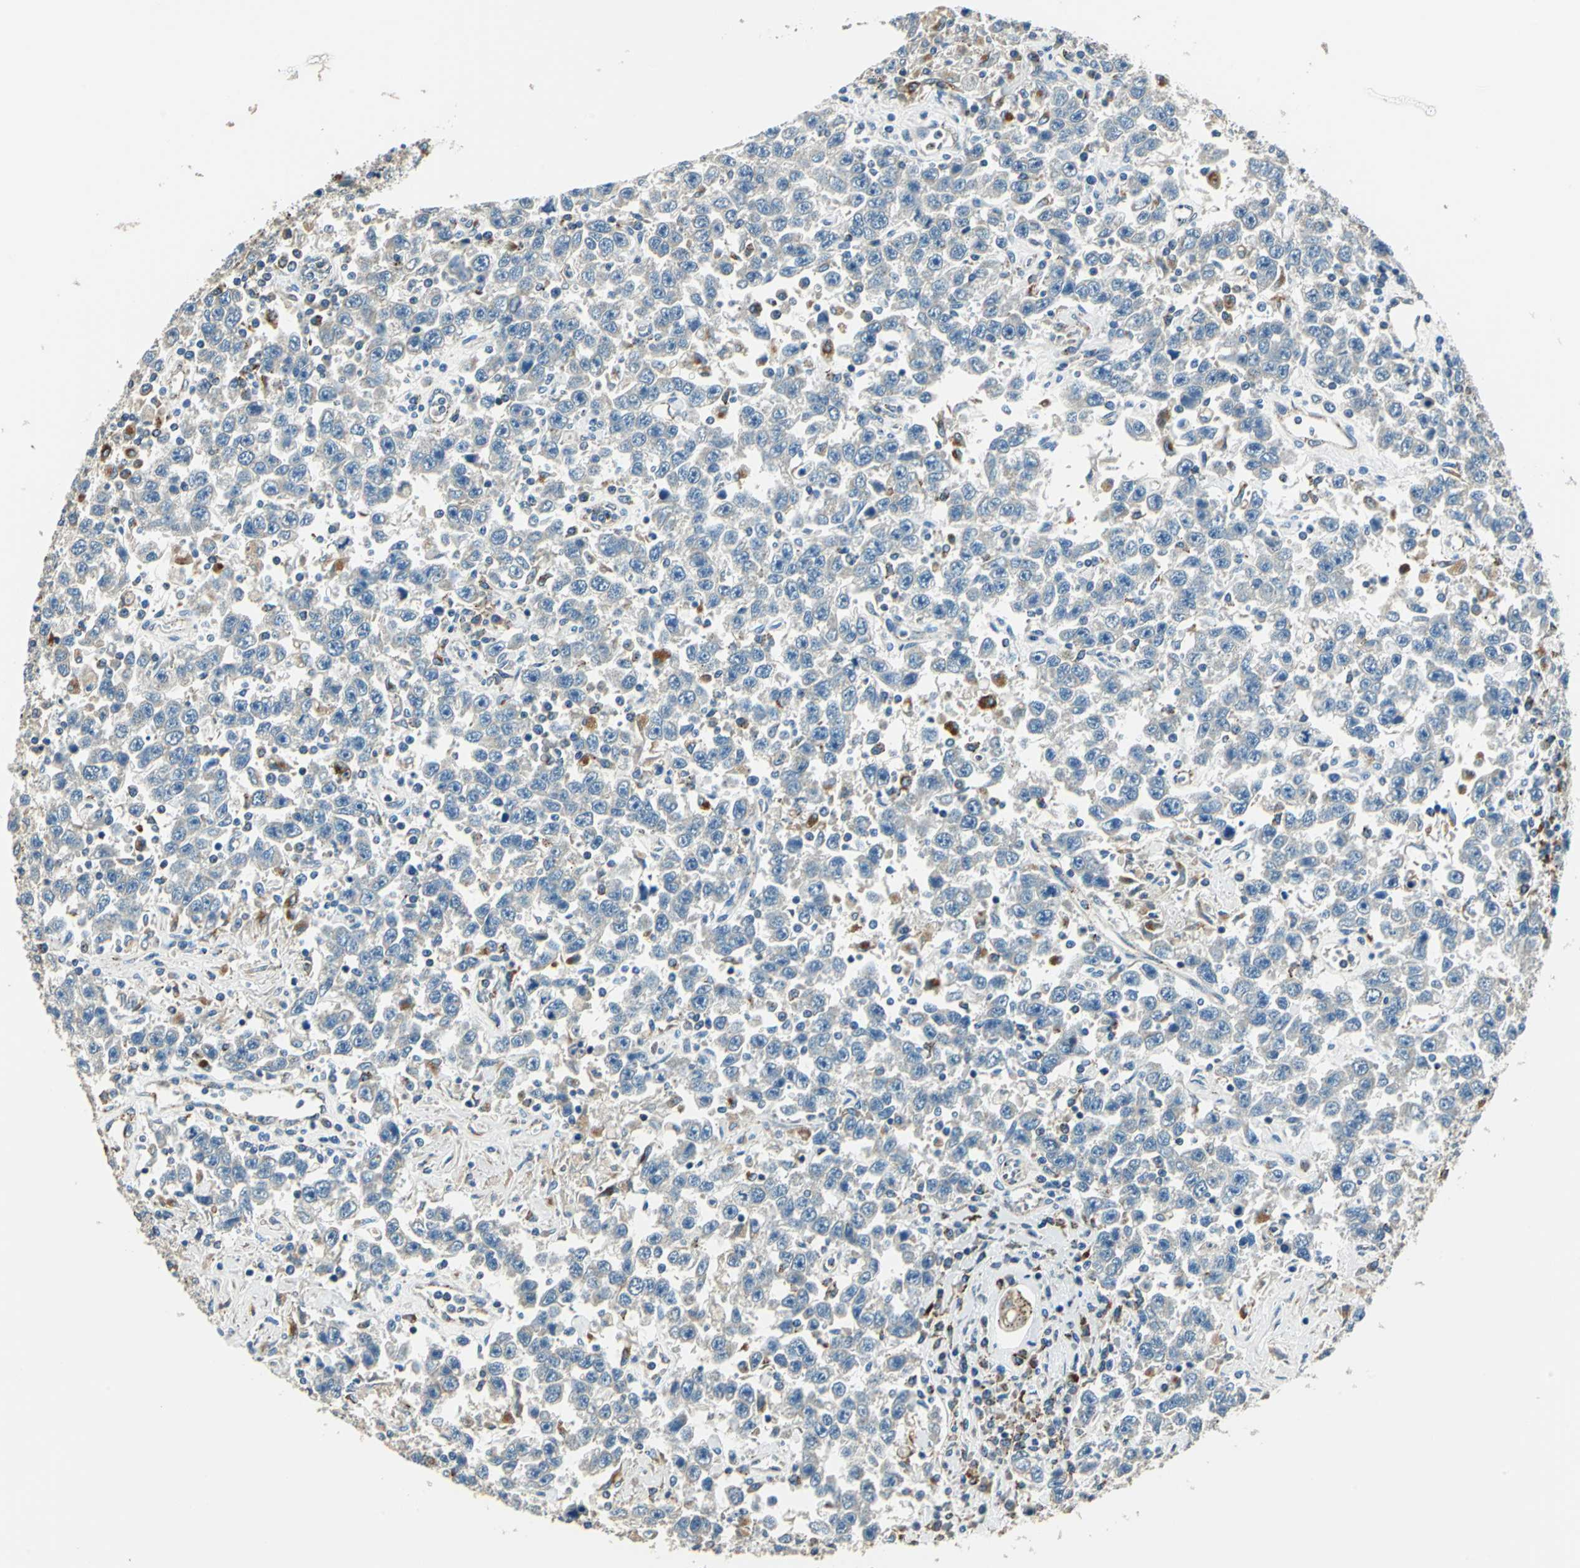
{"staining": {"intensity": "negative", "quantity": "none", "location": "none"}, "tissue": "testis cancer", "cell_type": "Tumor cells", "image_type": "cancer", "snomed": [{"axis": "morphology", "description": "Seminoma, NOS"}, {"axis": "topography", "description": "Testis"}], "caption": "Immunohistochemical staining of human testis cancer exhibits no significant staining in tumor cells.", "gene": "NIT1", "patient": {"sex": "male", "age": 41}}